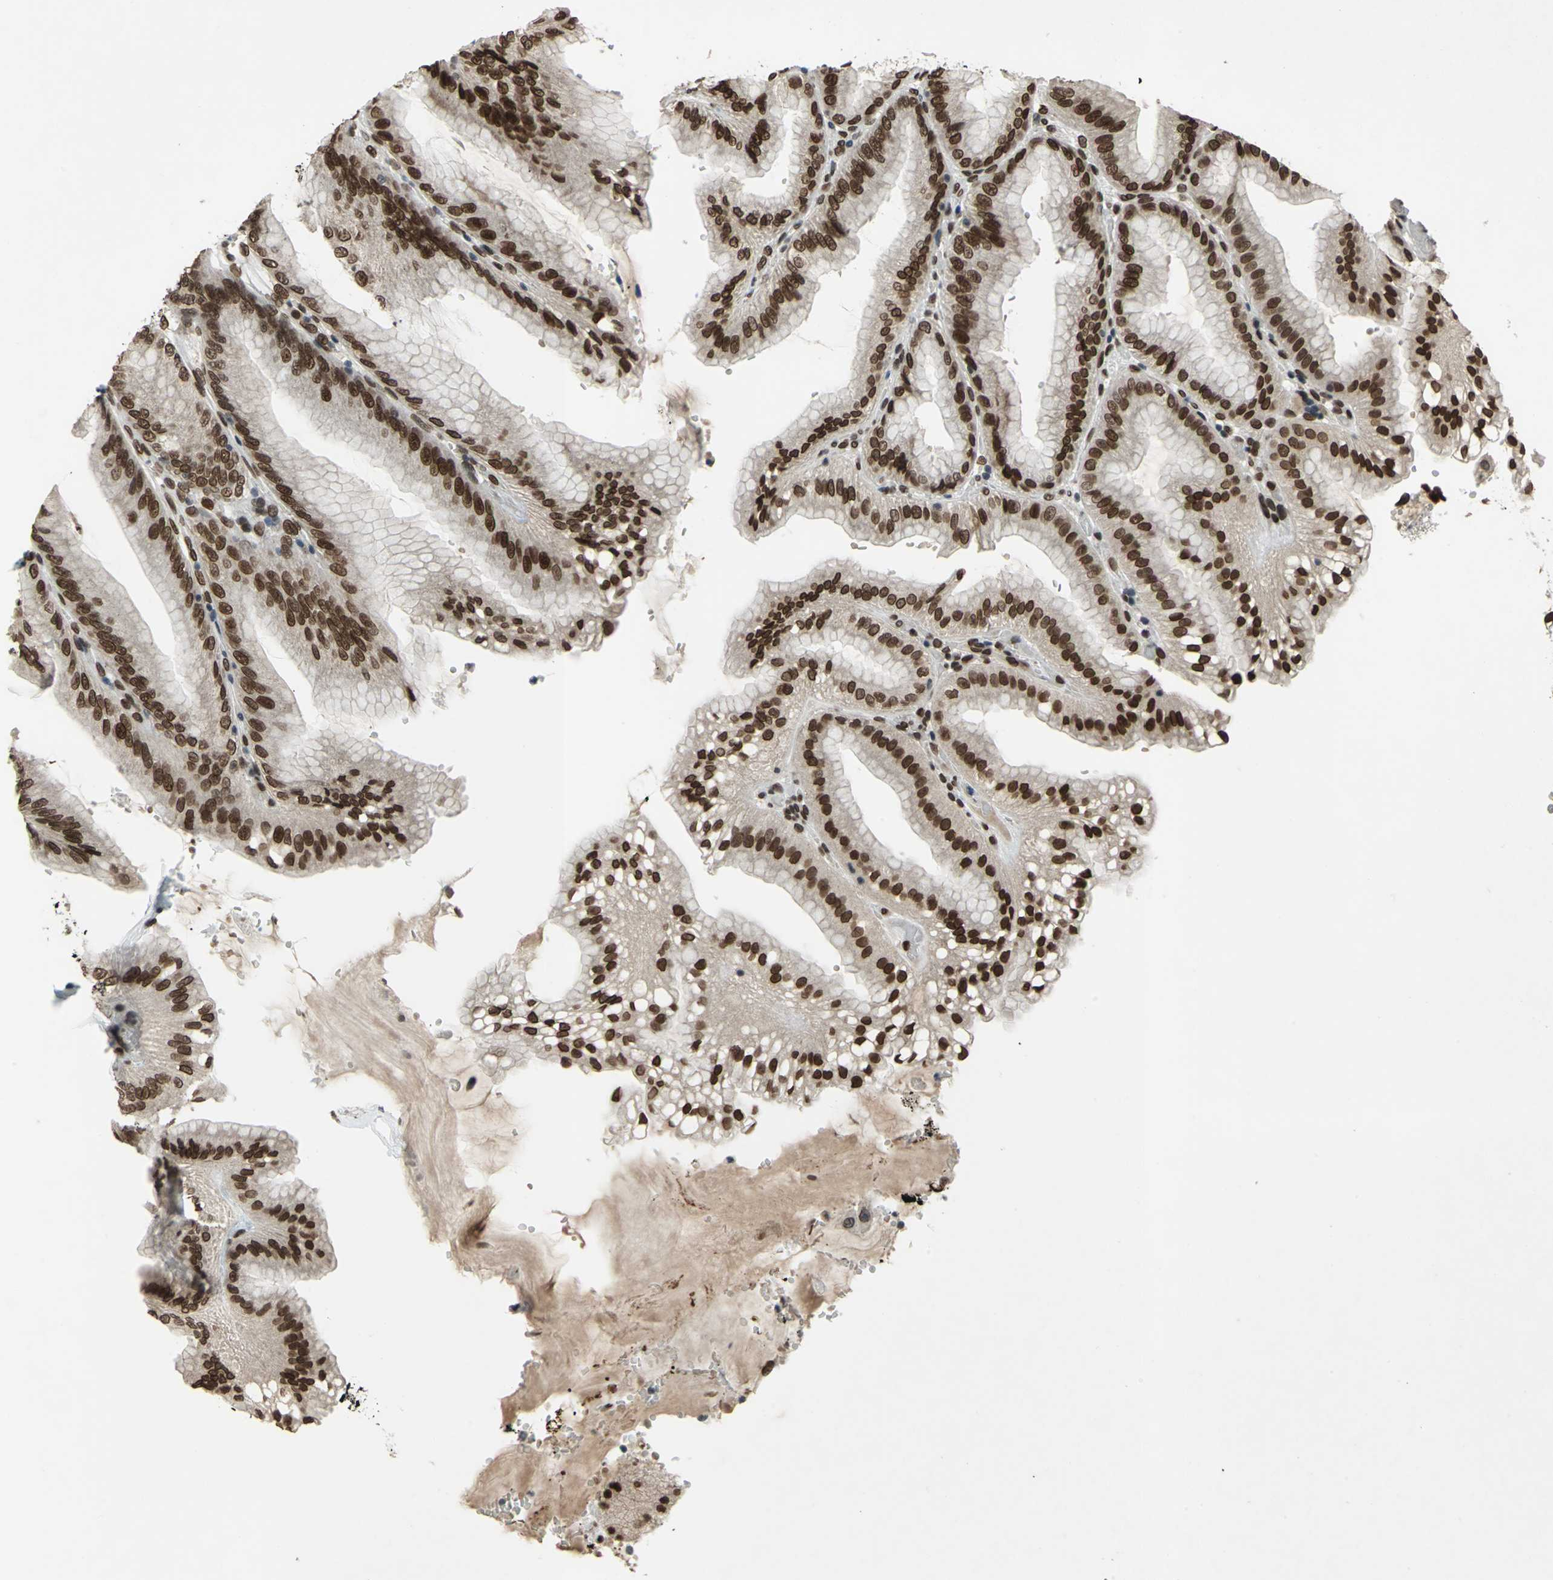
{"staining": {"intensity": "strong", "quantity": ">75%", "location": "cytoplasmic/membranous,nuclear"}, "tissue": "stomach", "cell_type": "Glandular cells", "image_type": "normal", "snomed": [{"axis": "morphology", "description": "Normal tissue, NOS"}, {"axis": "topography", "description": "Stomach, lower"}], "caption": "Protein expression analysis of normal human stomach reveals strong cytoplasmic/membranous,nuclear staining in about >75% of glandular cells.", "gene": "ISY1", "patient": {"sex": "male", "age": 71}}